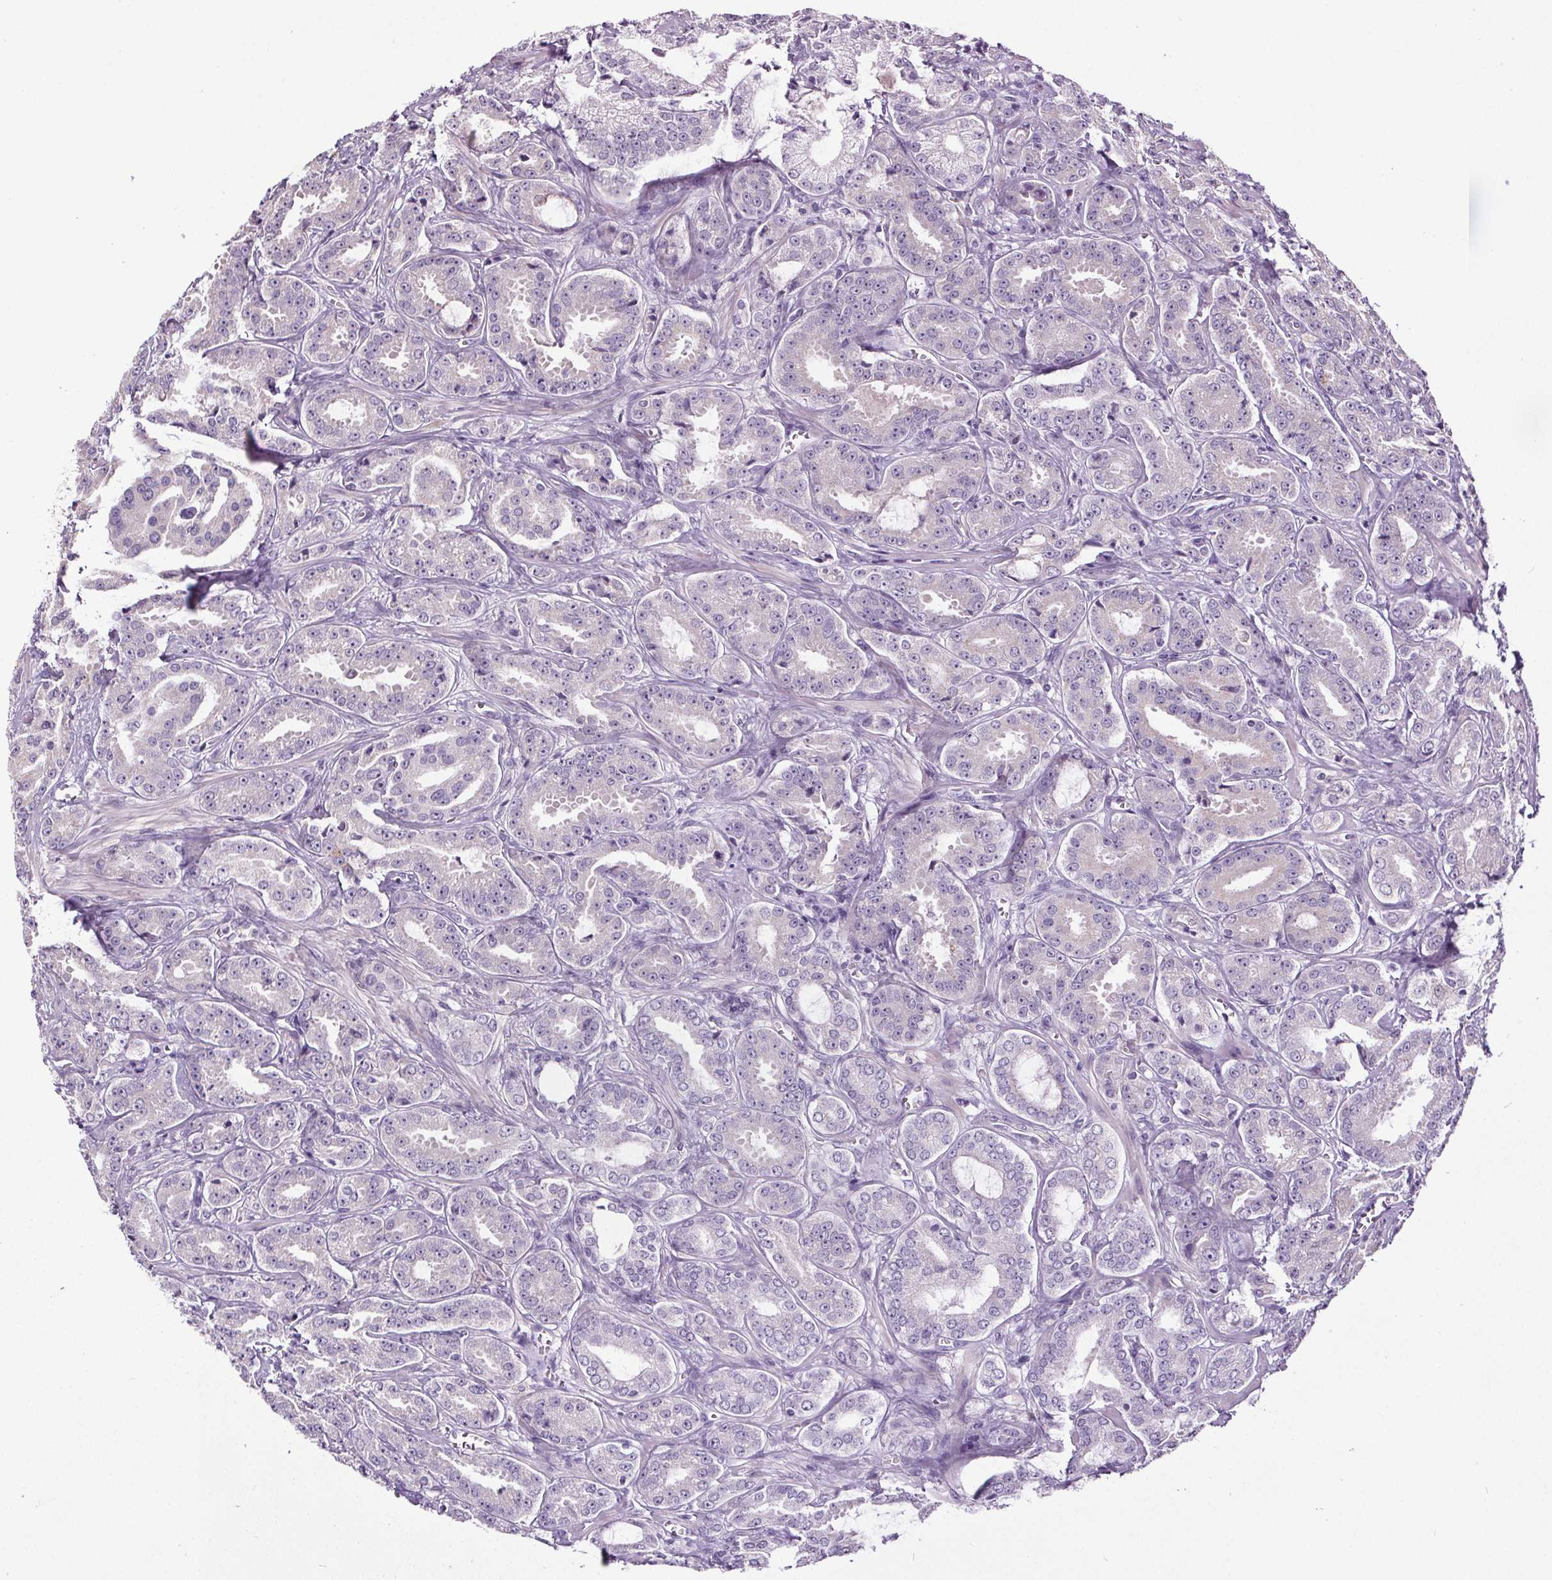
{"staining": {"intensity": "negative", "quantity": "none", "location": "none"}, "tissue": "prostate cancer", "cell_type": "Tumor cells", "image_type": "cancer", "snomed": [{"axis": "morphology", "description": "Adenocarcinoma, High grade"}, {"axis": "topography", "description": "Prostate"}], "caption": "Histopathology image shows no protein expression in tumor cells of adenocarcinoma (high-grade) (prostate) tissue.", "gene": "GPIHBP1", "patient": {"sex": "male", "age": 64}}